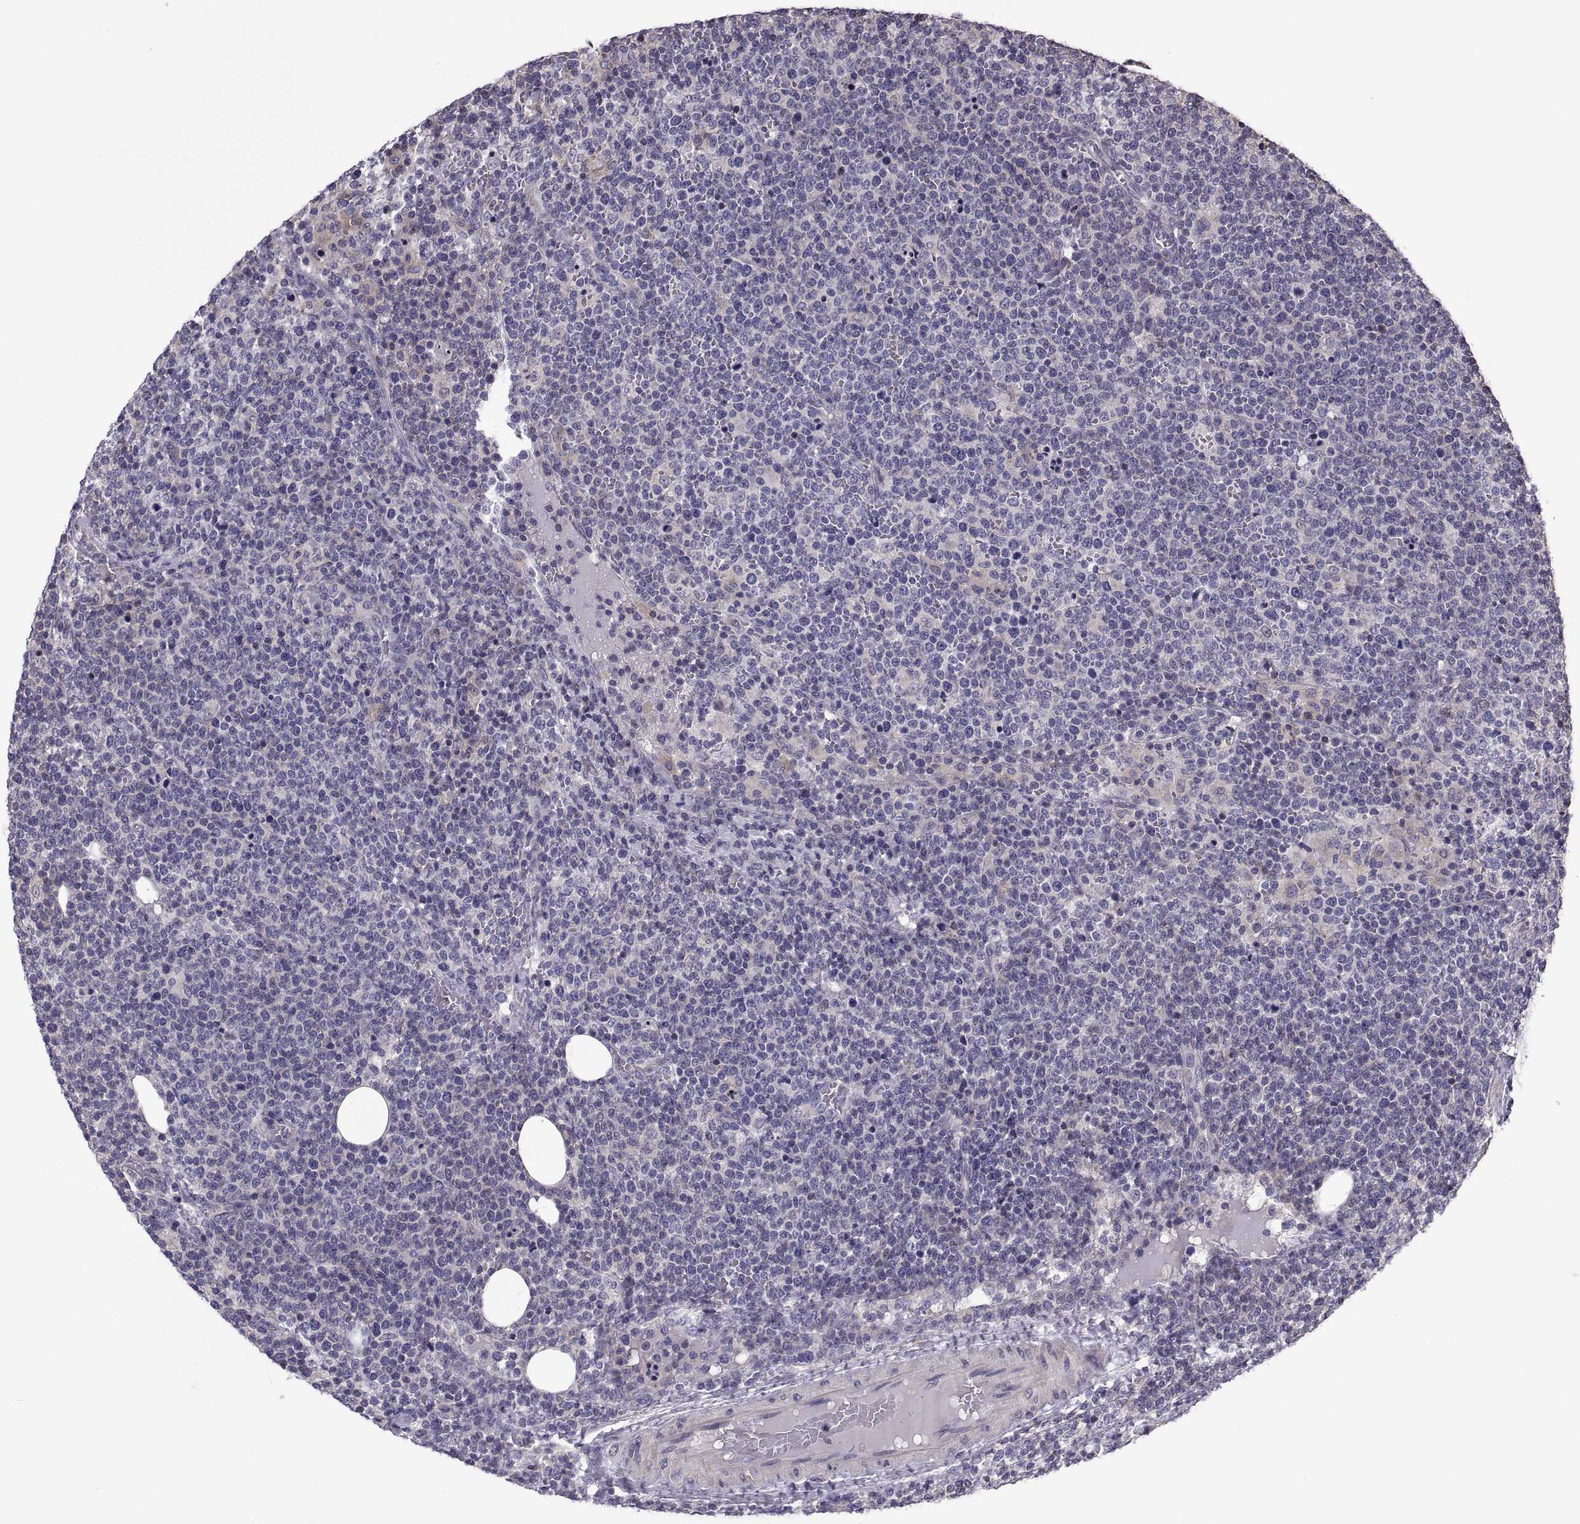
{"staining": {"intensity": "negative", "quantity": "none", "location": "none"}, "tissue": "lymphoma", "cell_type": "Tumor cells", "image_type": "cancer", "snomed": [{"axis": "morphology", "description": "Malignant lymphoma, non-Hodgkin's type, High grade"}, {"axis": "topography", "description": "Lymph node"}], "caption": "Immunohistochemistry (IHC) photomicrograph of neoplastic tissue: human high-grade malignant lymphoma, non-Hodgkin's type stained with DAB (3,3'-diaminobenzidine) displays no significant protein expression in tumor cells.", "gene": "ANO1", "patient": {"sex": "male", "age": 61}}